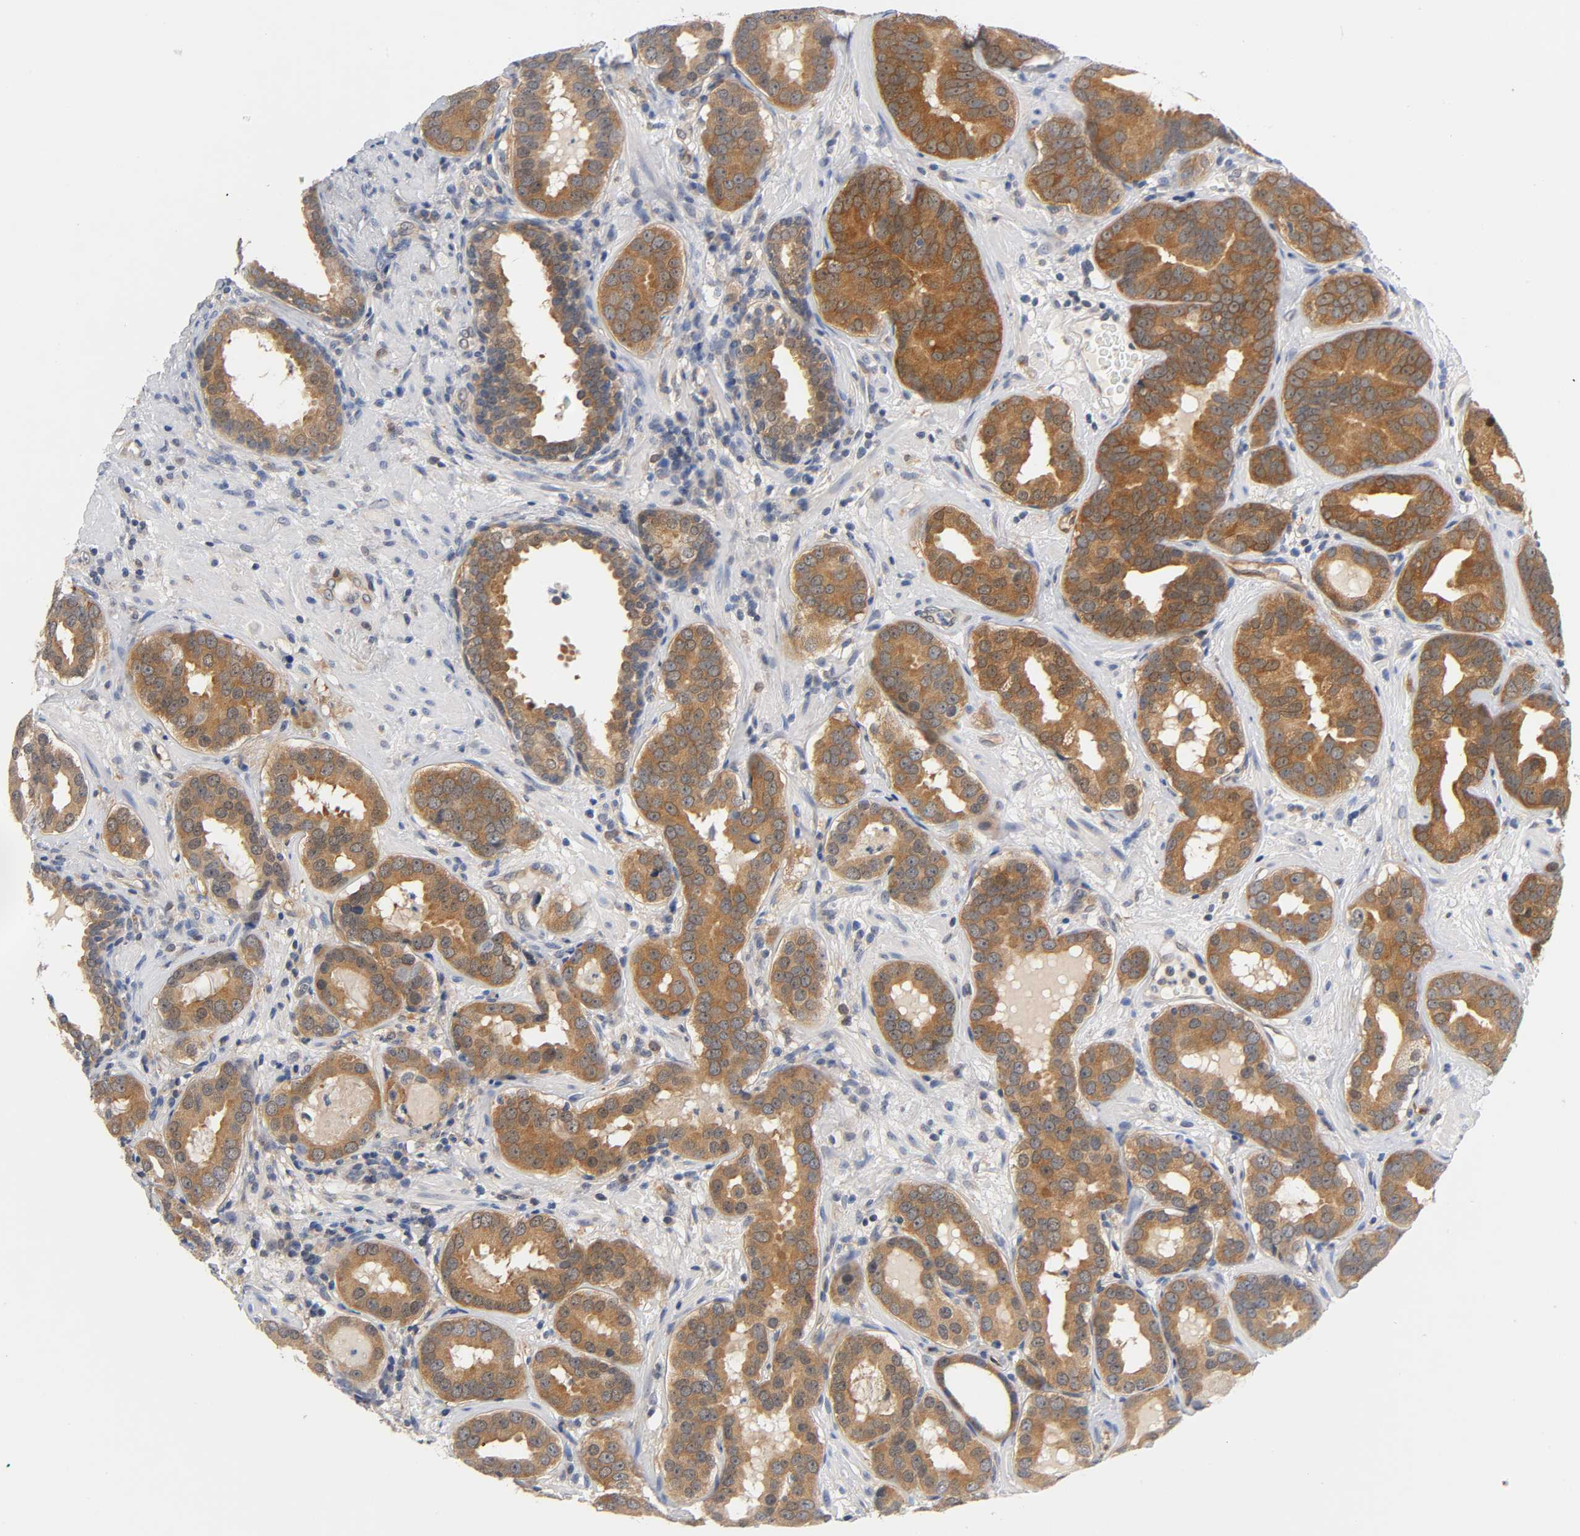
{"staining": {"intensity": "moderate", "quantity": ">75%", "location": "cytoplasmic/membranous"}, "tissue": "prostate cancer", "cell_type": "Tumor cells", "image_type": "cancer", "snomed": [{"axis": "morphology", "description": "Adenocarcinoma, Low grade"}, {"axis": "topography", "description": "Prostate"}], "caption": "Moderate cytoplasmic/membranous staining is identified in approximately >75% of tumor cells in adenocarcinoma (low-grade) (prostate).", "gene": "FYN", "patient": {"sex": "male", "age": 59}}